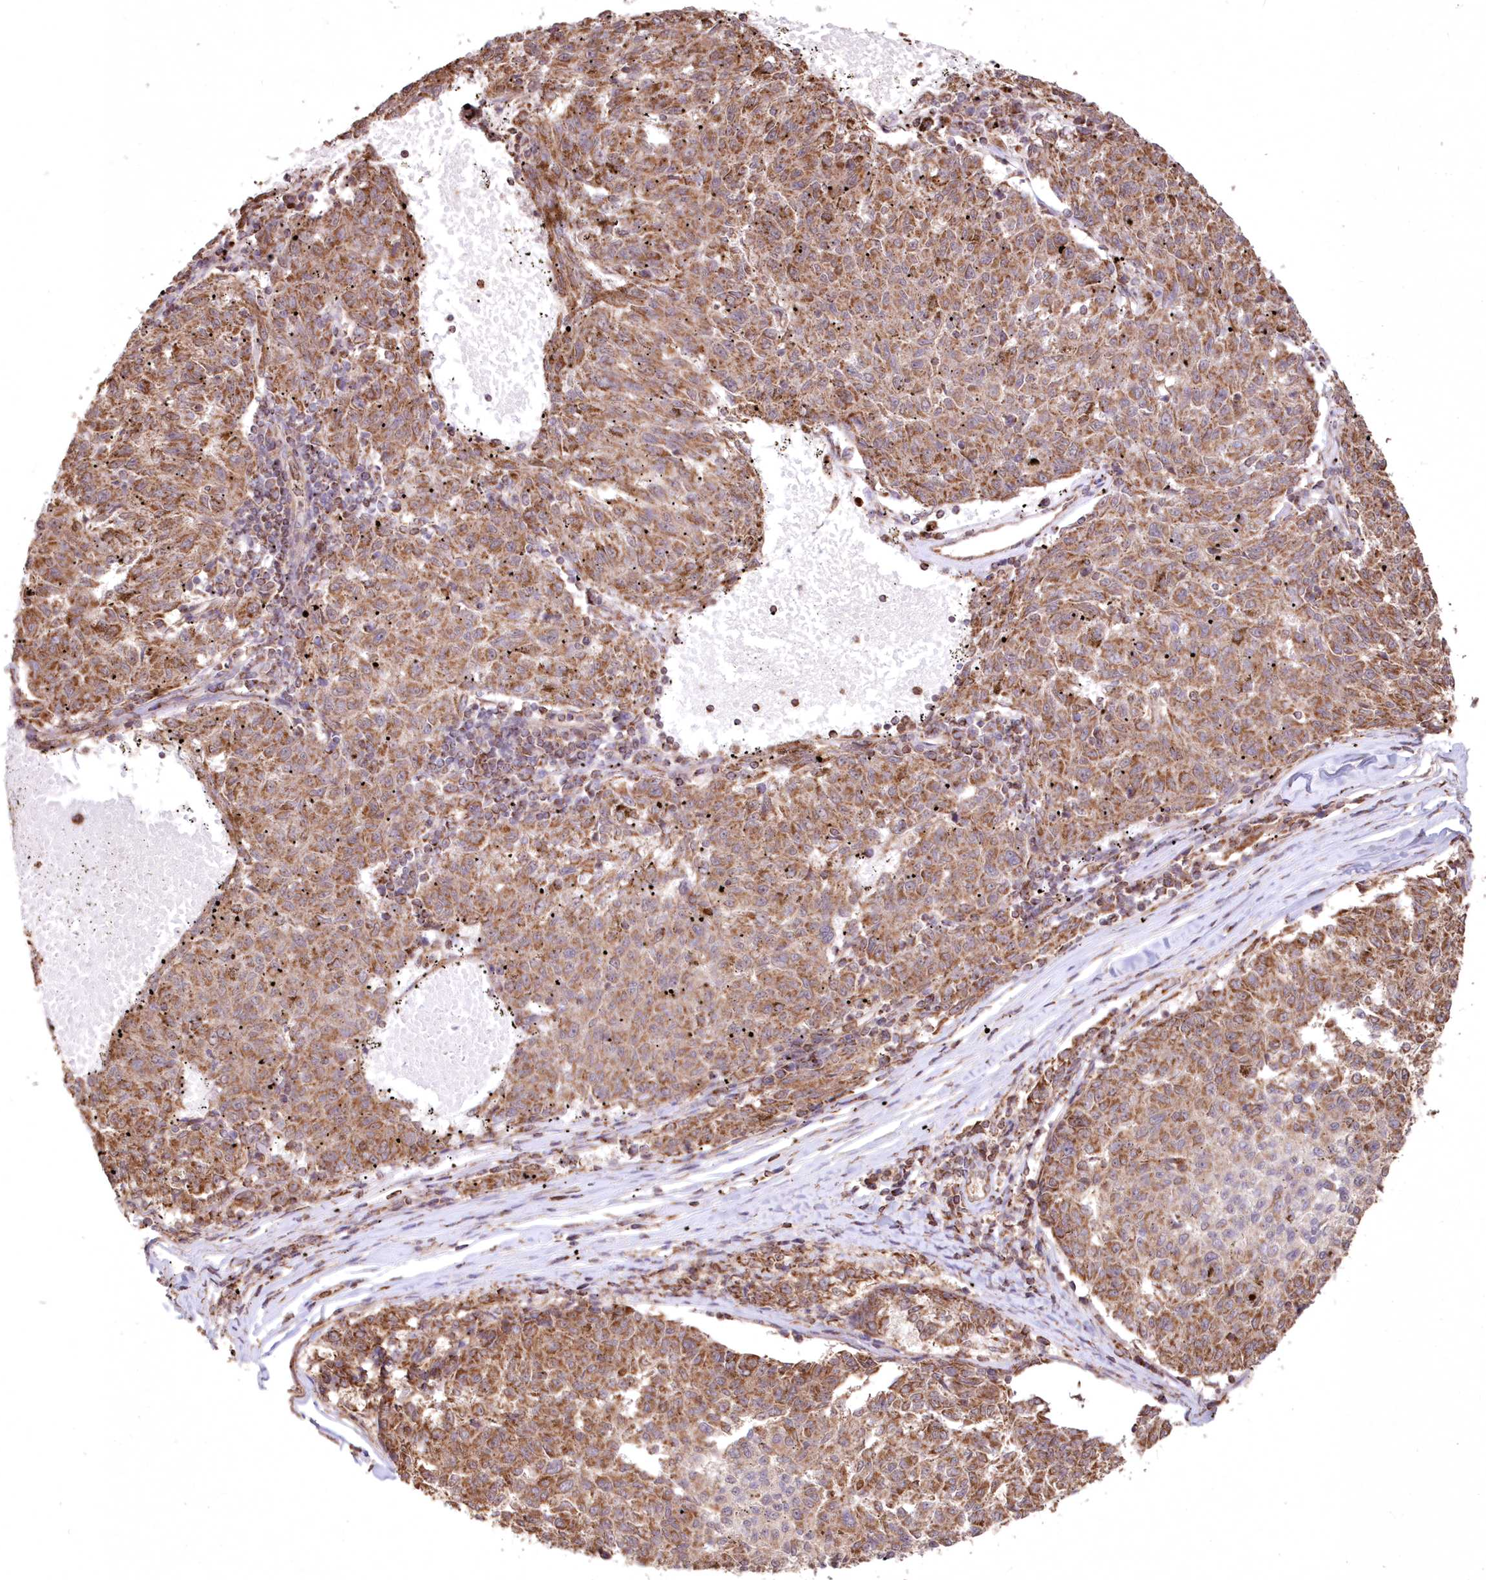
{"staining": {"intensity": "moderate", "quantity": ">75%", "location": "cytoplasmic/membranous"}, "tissue": "melanoma", "cell_type": "Tumor cells", "image_type": "cancer", "snomed": [{"axis": "morphology", "description": "Malignant melanoma, NOS"}, {"axis": "topography", "description": "Skin"}], "caption": "IHC of human melanoma exhibits medium levels of moderate cytoplasmic/membranous positivity in approximately >75% of tumor cells. Immunohistochemistry stains the protein of interest in brown and the nuclei are stained blue.", "gene": "TMEM139", "patient": {"sex": "female", "age": 72}}